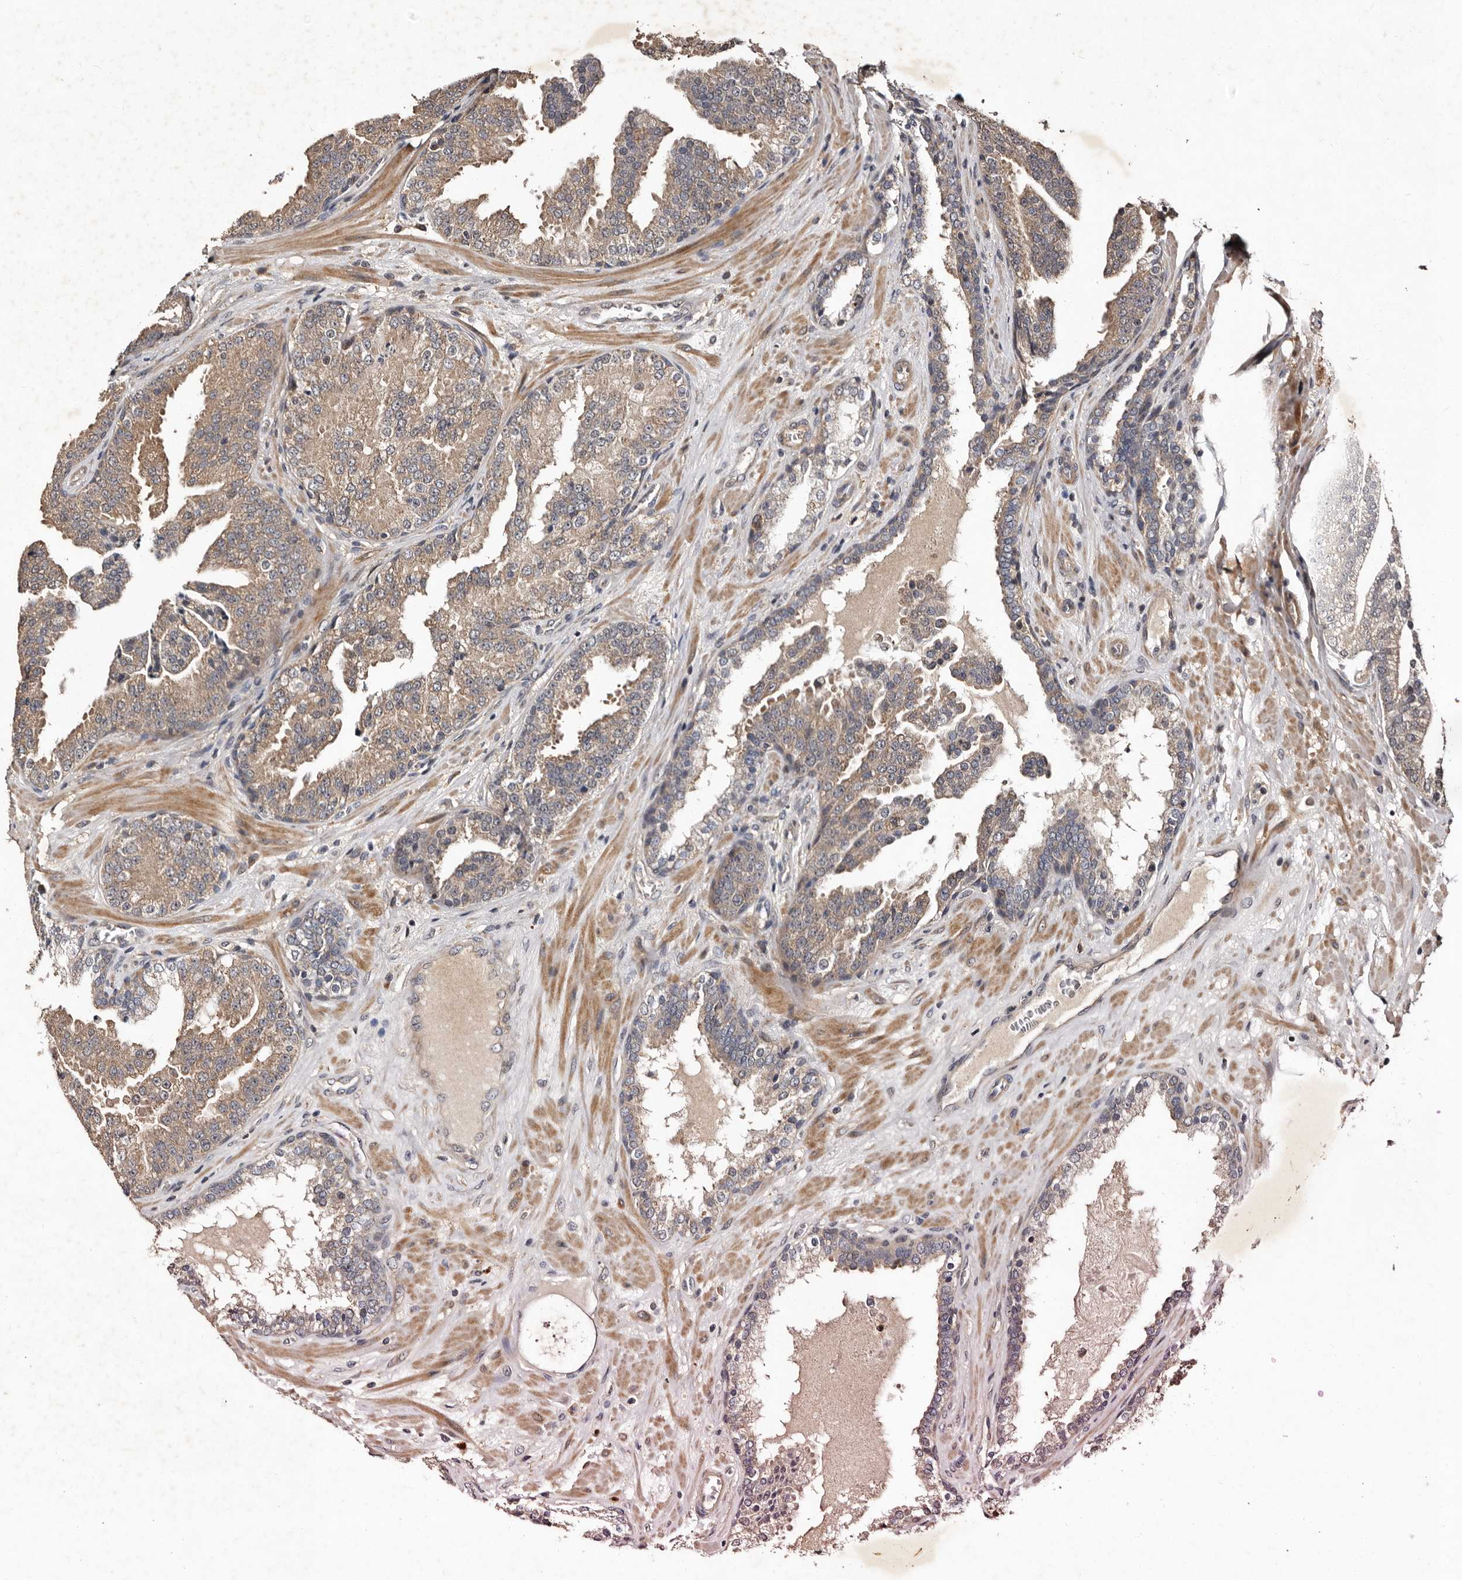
{"staining": {"intensity": "weak", "quantity": "25%-75%", "location": "cytoplasmic/membranous"}, "tissue": "prostate cancer", "cell_type": "Tumor cells", "image_type": "cancer", "snomed": [{"axis": "morphology", "description": "Adenocarcinoma, Low grade"}, {"axis": "topography", "description": "Prostate"}], "caption": "The immunohistochemical stain highlights weak cytoplasmic/membranous expression in tumor cells of prostate low-grade adenocarcinoma tissue.", "gene": "MKRN3", "patient": {"sex": "male", "age": 67}}